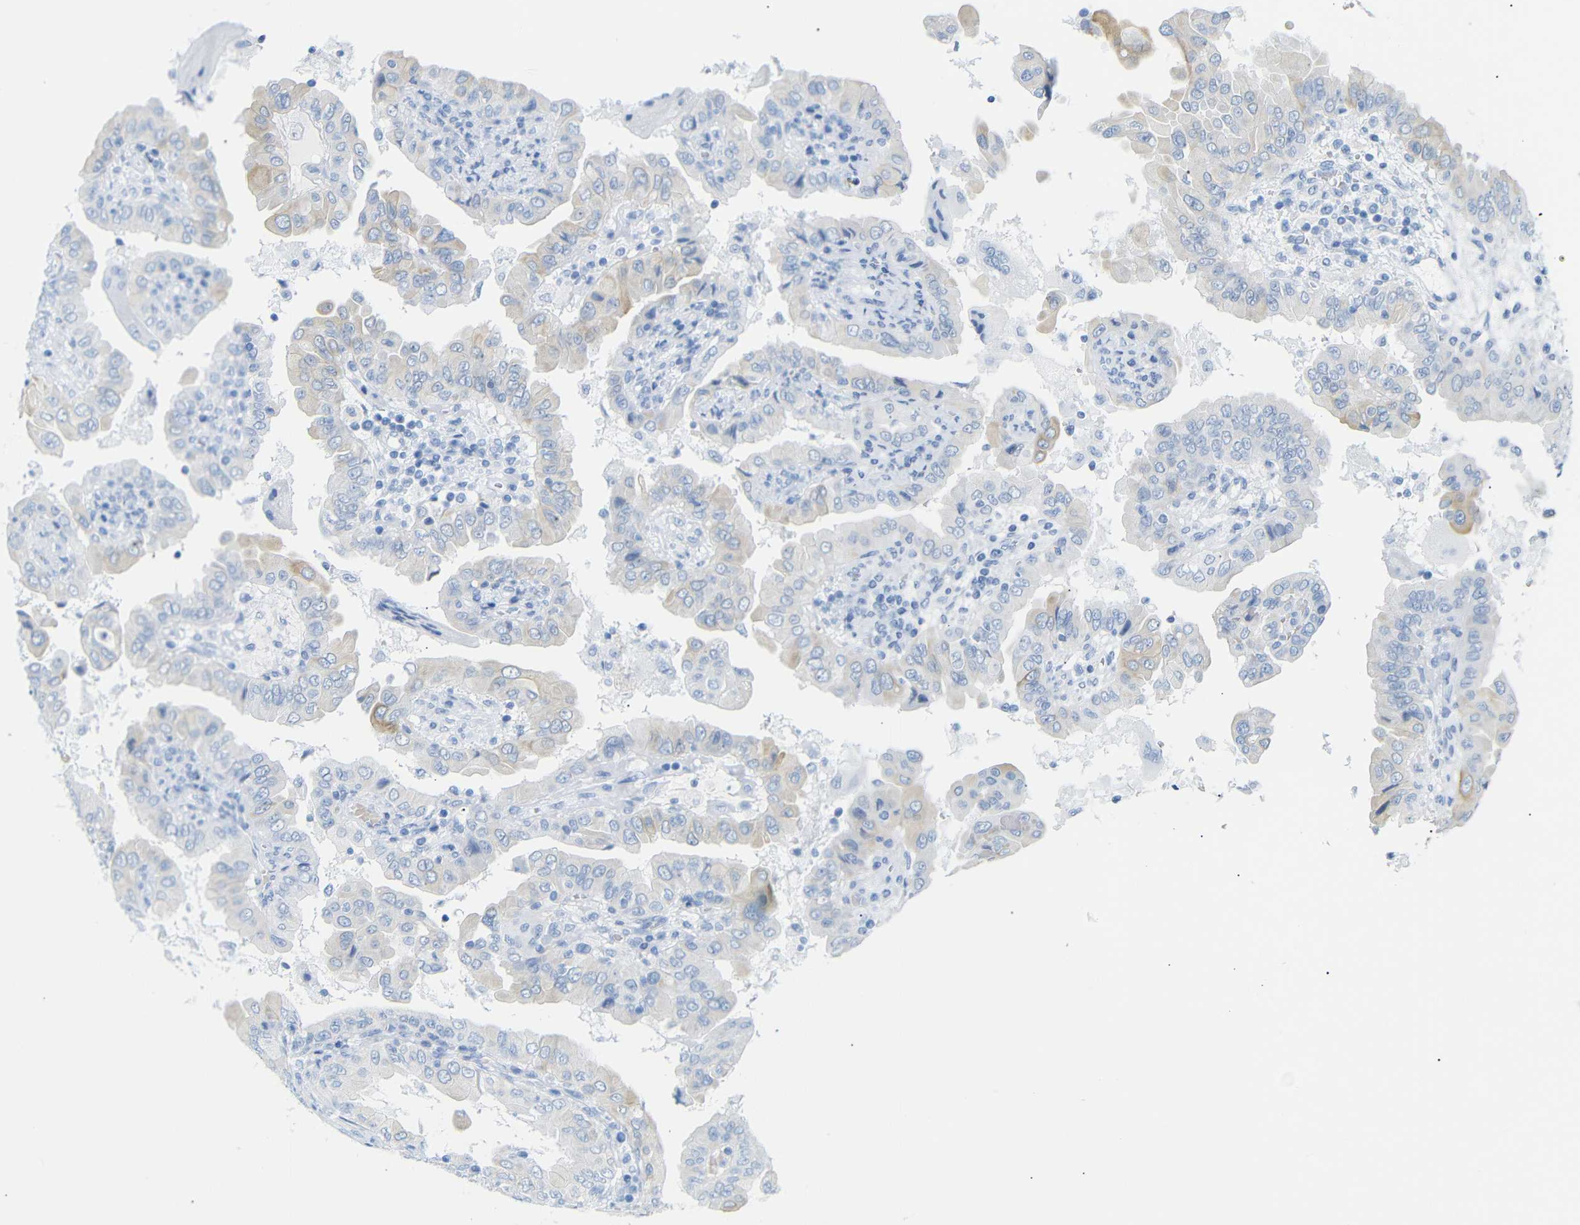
{"staining": {"intensity": "weak", "quantity": "<25%", "location": "cytoplasmic/membranous"}, "tissue": "thyroid cancer", "cell_type": "Tumor cells", "image_type": "cancer", "snomed": [{"axis": "morphology", "description": "Papillary adenocarcinoma, NOS"}, {"axis": "topography", "description": "Thyroid gland"}], "caption": "This is an immunohistochemistry image of human thyroid cancer (papillary adenocarcinoma). There is no staining in tumor cells.", "gene": "DYNAP", "patient": {"sex": "male", "age": 33}}